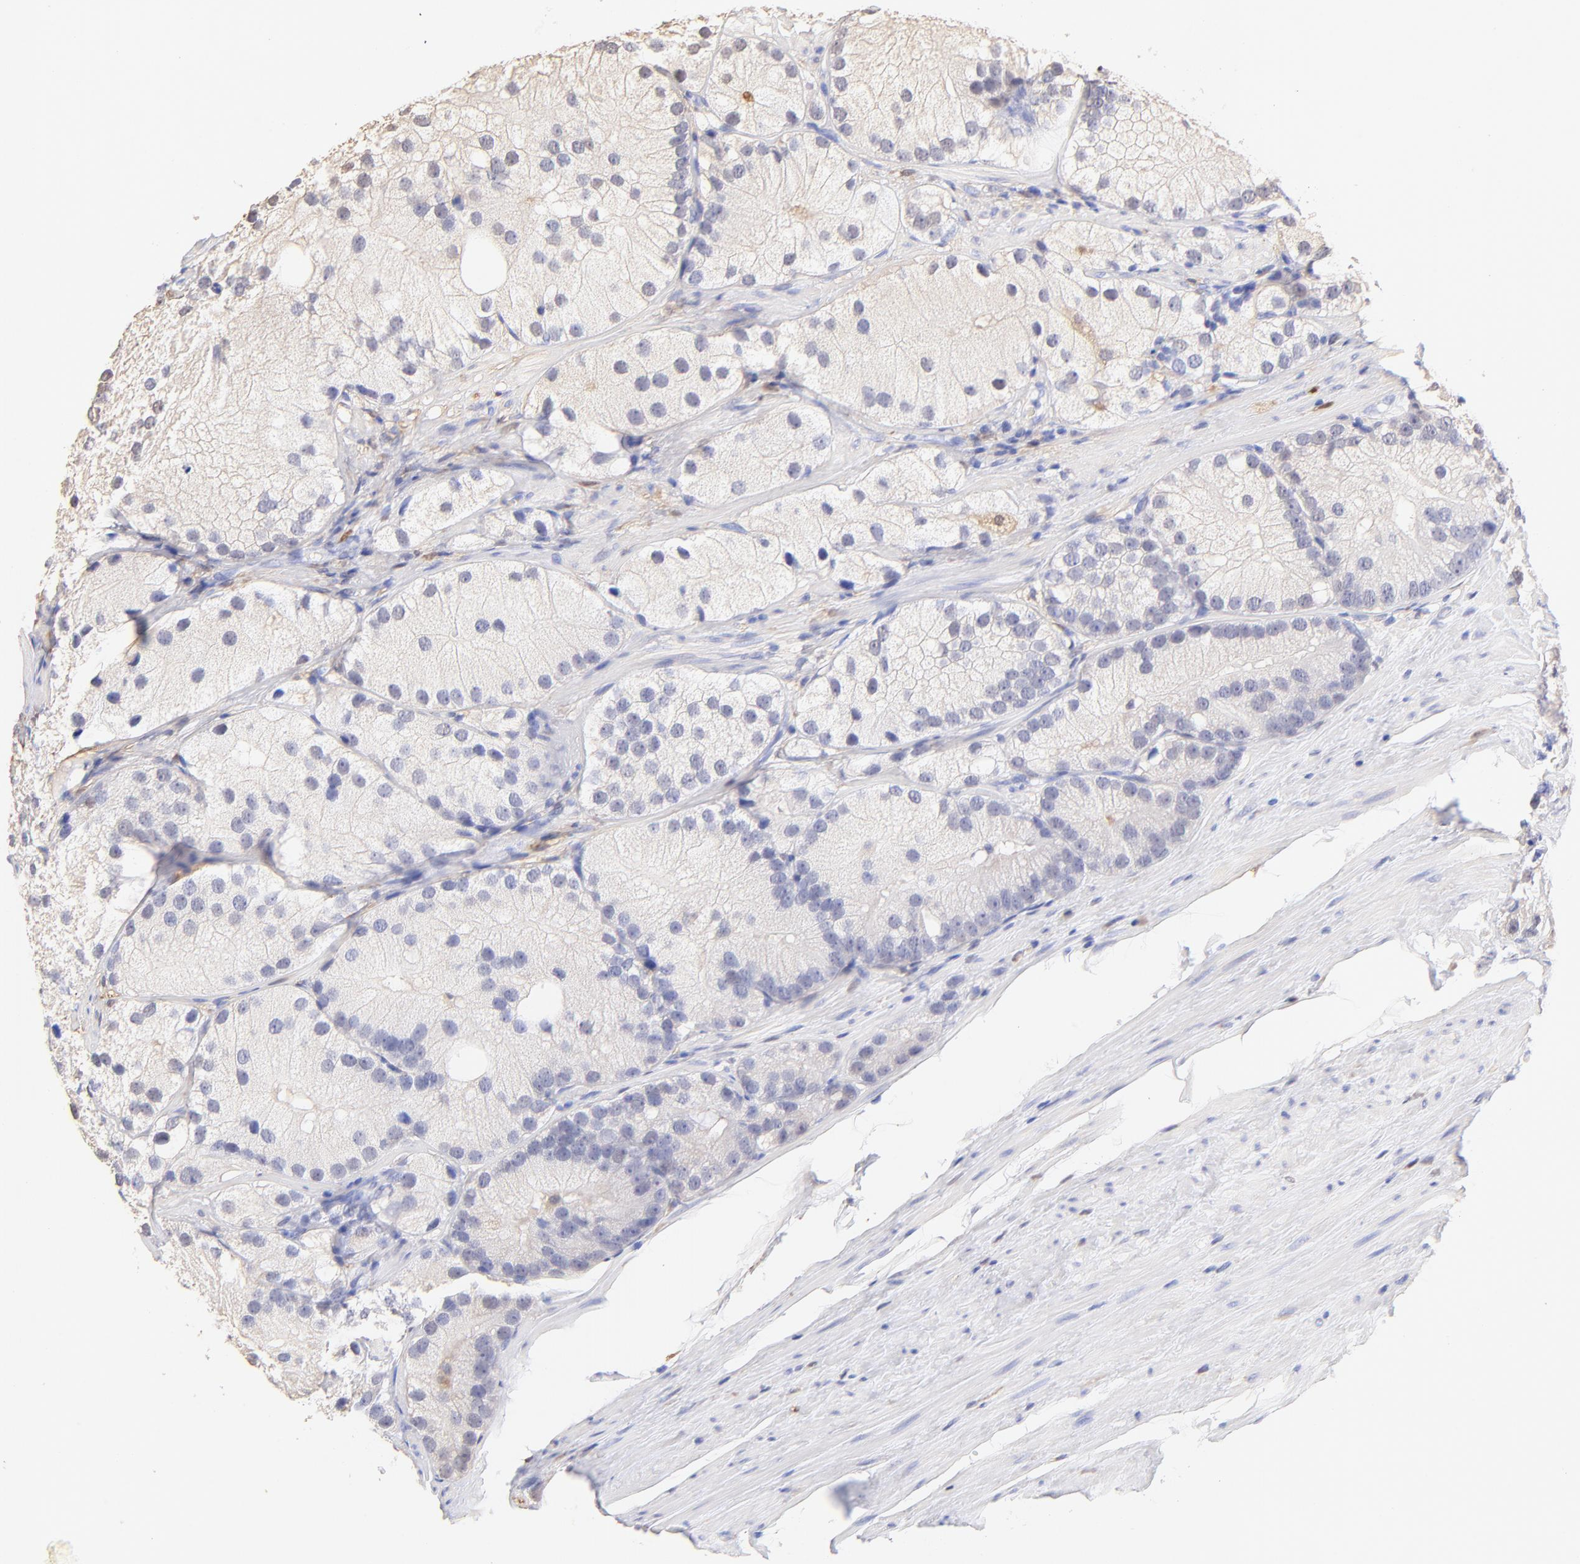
{"staining": {"intensity": "negative", "quantity": "none", "location": "none"}, "tissue": "prostate cancer", "cell_type": "Tumor cells", "image_type": "cancer", "snomed": [{"axis": "morphology", "description": "Adenocarcinoma, Low grade"}, {"axis": "topography", "description": "Prostate"}], "caption": "Prostate cancer (adenocarcinoma (low-grade)) was stained to show a protein in brown. There is no significant positivity in tumor cells. (DAB immunohistochemistry (IHC) with hematoxylin counter stain).", "gene": "ALDH1A1", "patient": {"sex": "male", "age": 69}}